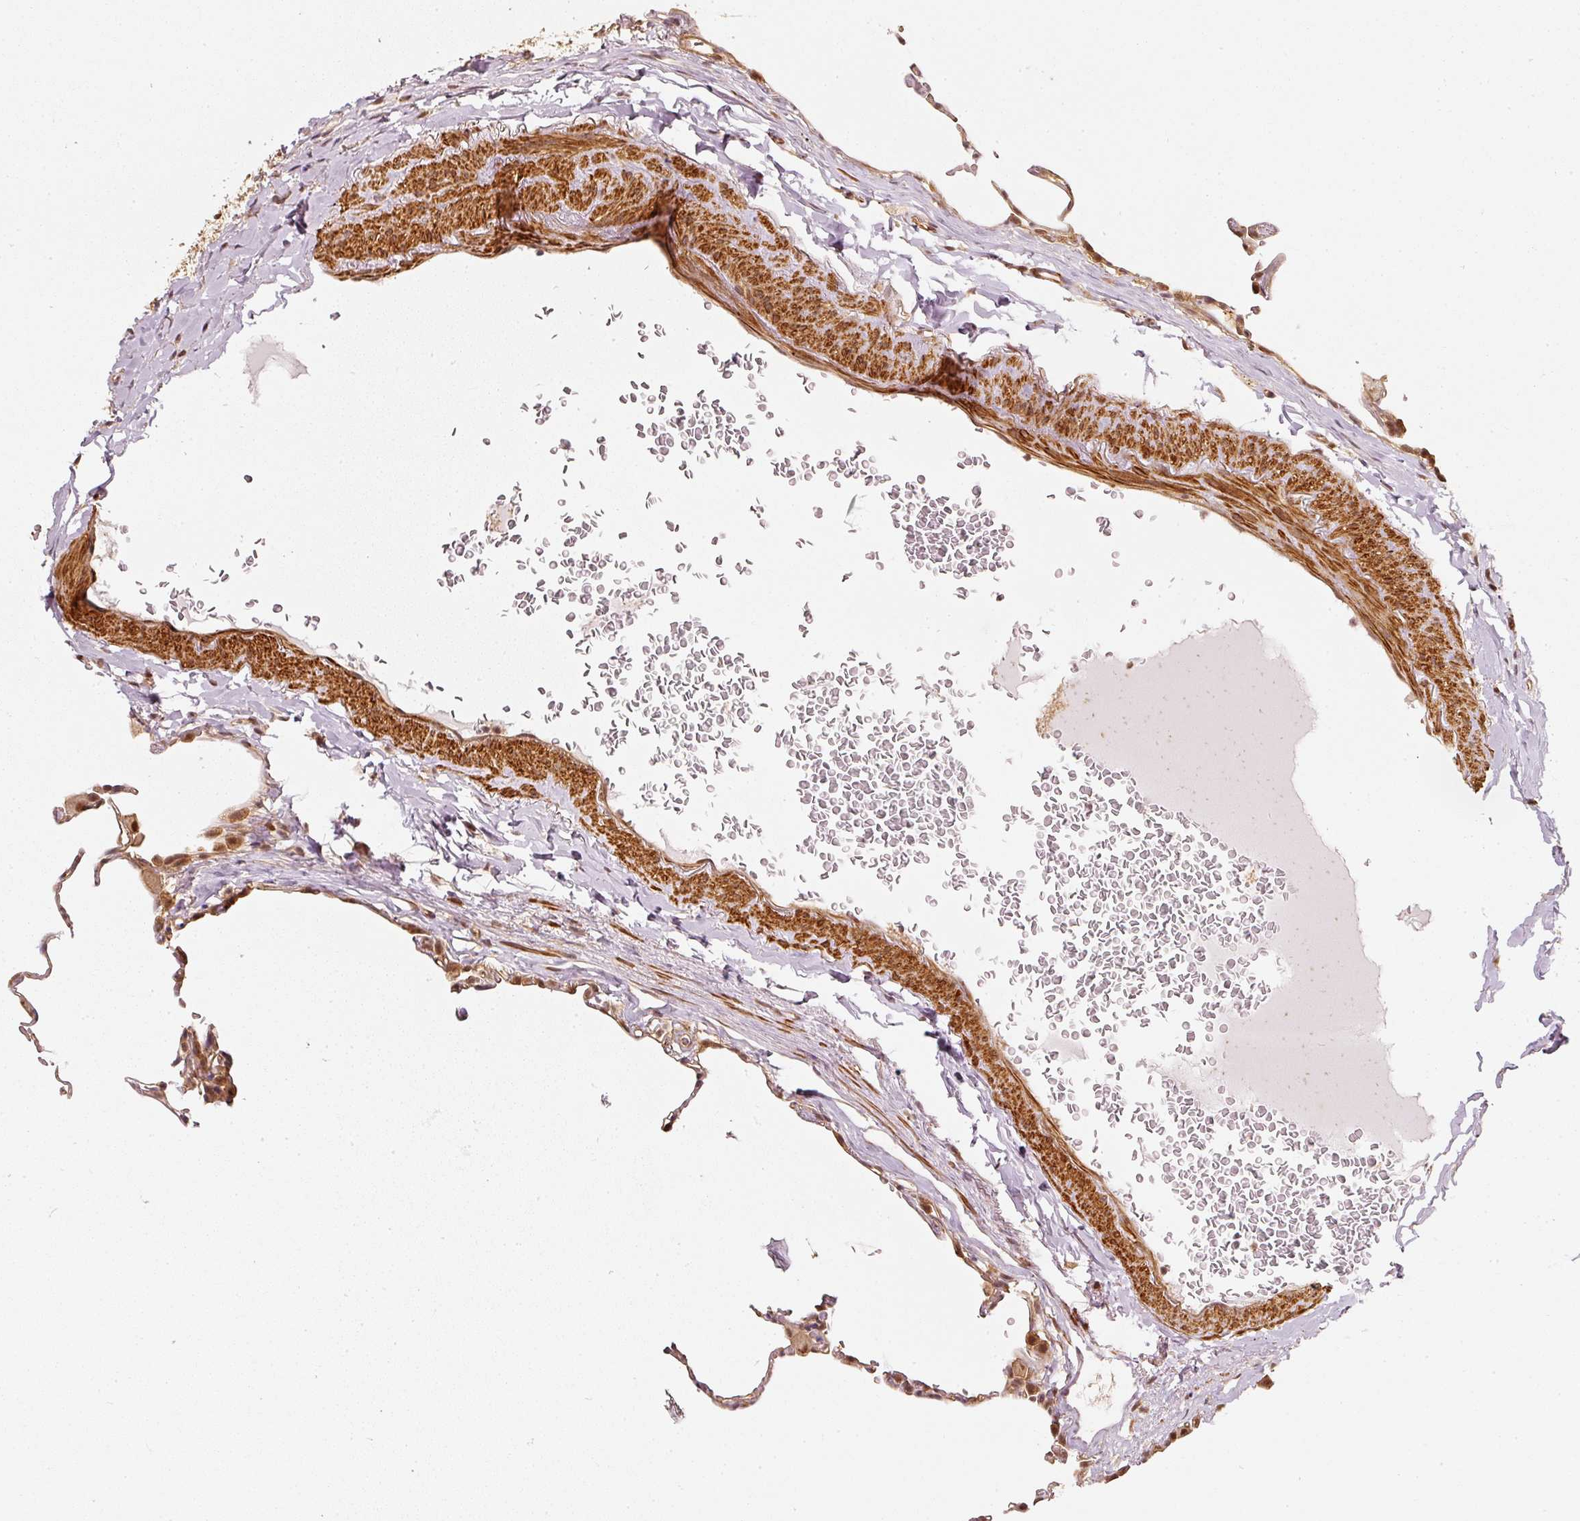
{"staining": {"intensity": "weak", "quantity": "25%-75%", "location": "cytoplasmic/membranous,nuclear"}, "tissue": "lung", "cell_type": "Alveolar cells", "image_type": "normal", "snomed": [{"axis": "morphology", "description": "Normal tissue, NOS"}, {"axis": "topography", "description": "Lung"}], "caption": "Approximately 25%-75% of alveolar cells in normal human lung reveal weak cytoplasmic/membranous,nuclear protein staining as visualized by brown immunohistochemical staining.", "gene": "PSMD1", "patient": {"sex": "female", "age": 57}}